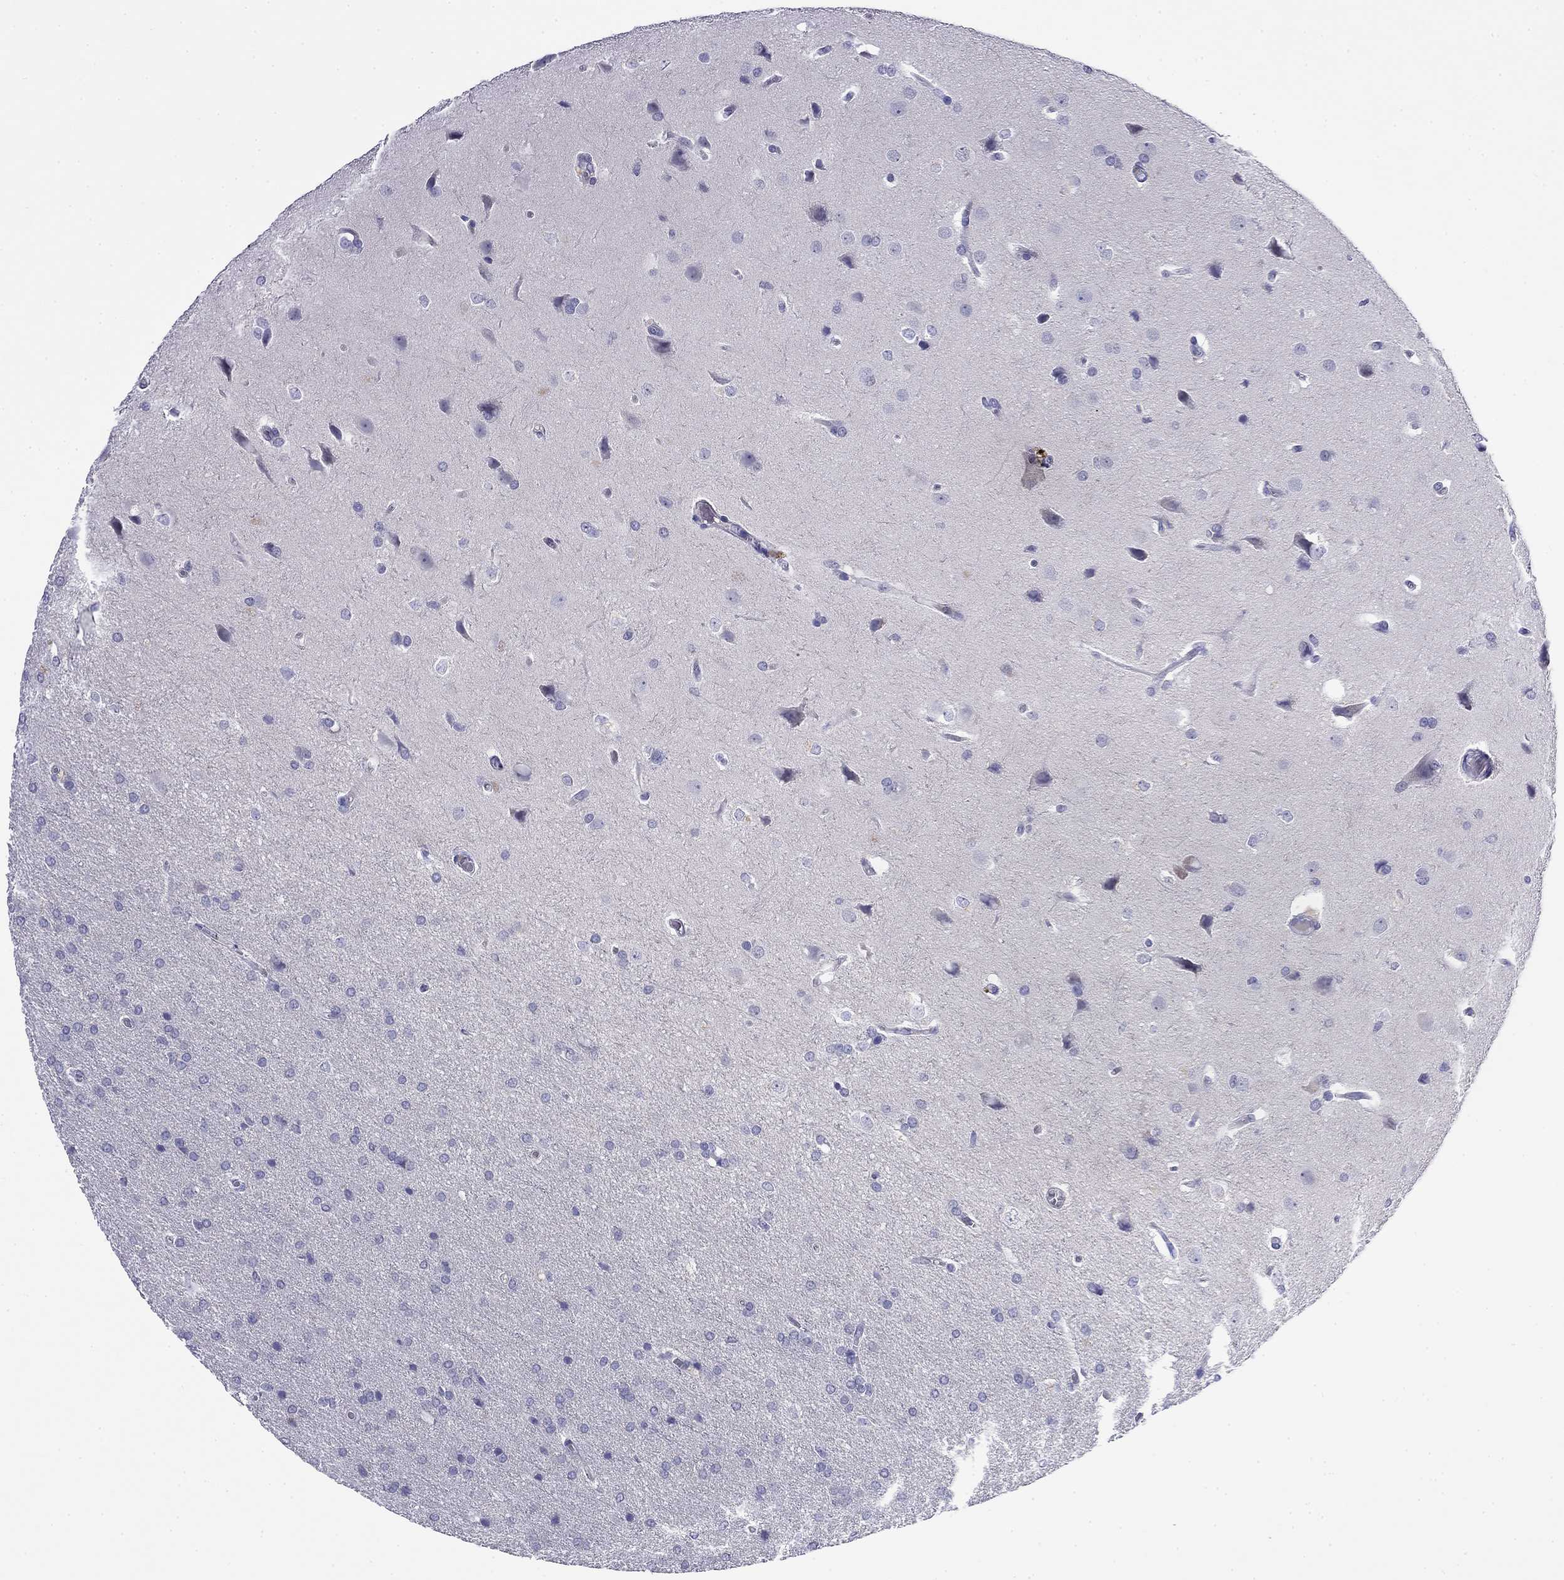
{"staining": {"intensity": "negative", "quantity": "none", "location": "none"}, "tissue": "glioma", "cell_type": "Tumor cells", "image_type": "cancer", "snomed": [{"axis": "morphology", "description": "Glioma, malignant, Low grade"}, {"axis": "topography", "description": "Brain"}], "caption": "An immunohistochemistry photomicrograph of malignant low-grade glioma is shown. There is no staining in tumor cells of malignant low-grade glioma.", "gene": "MYO15A", "patient": {"sex": "female", "age": 32}}